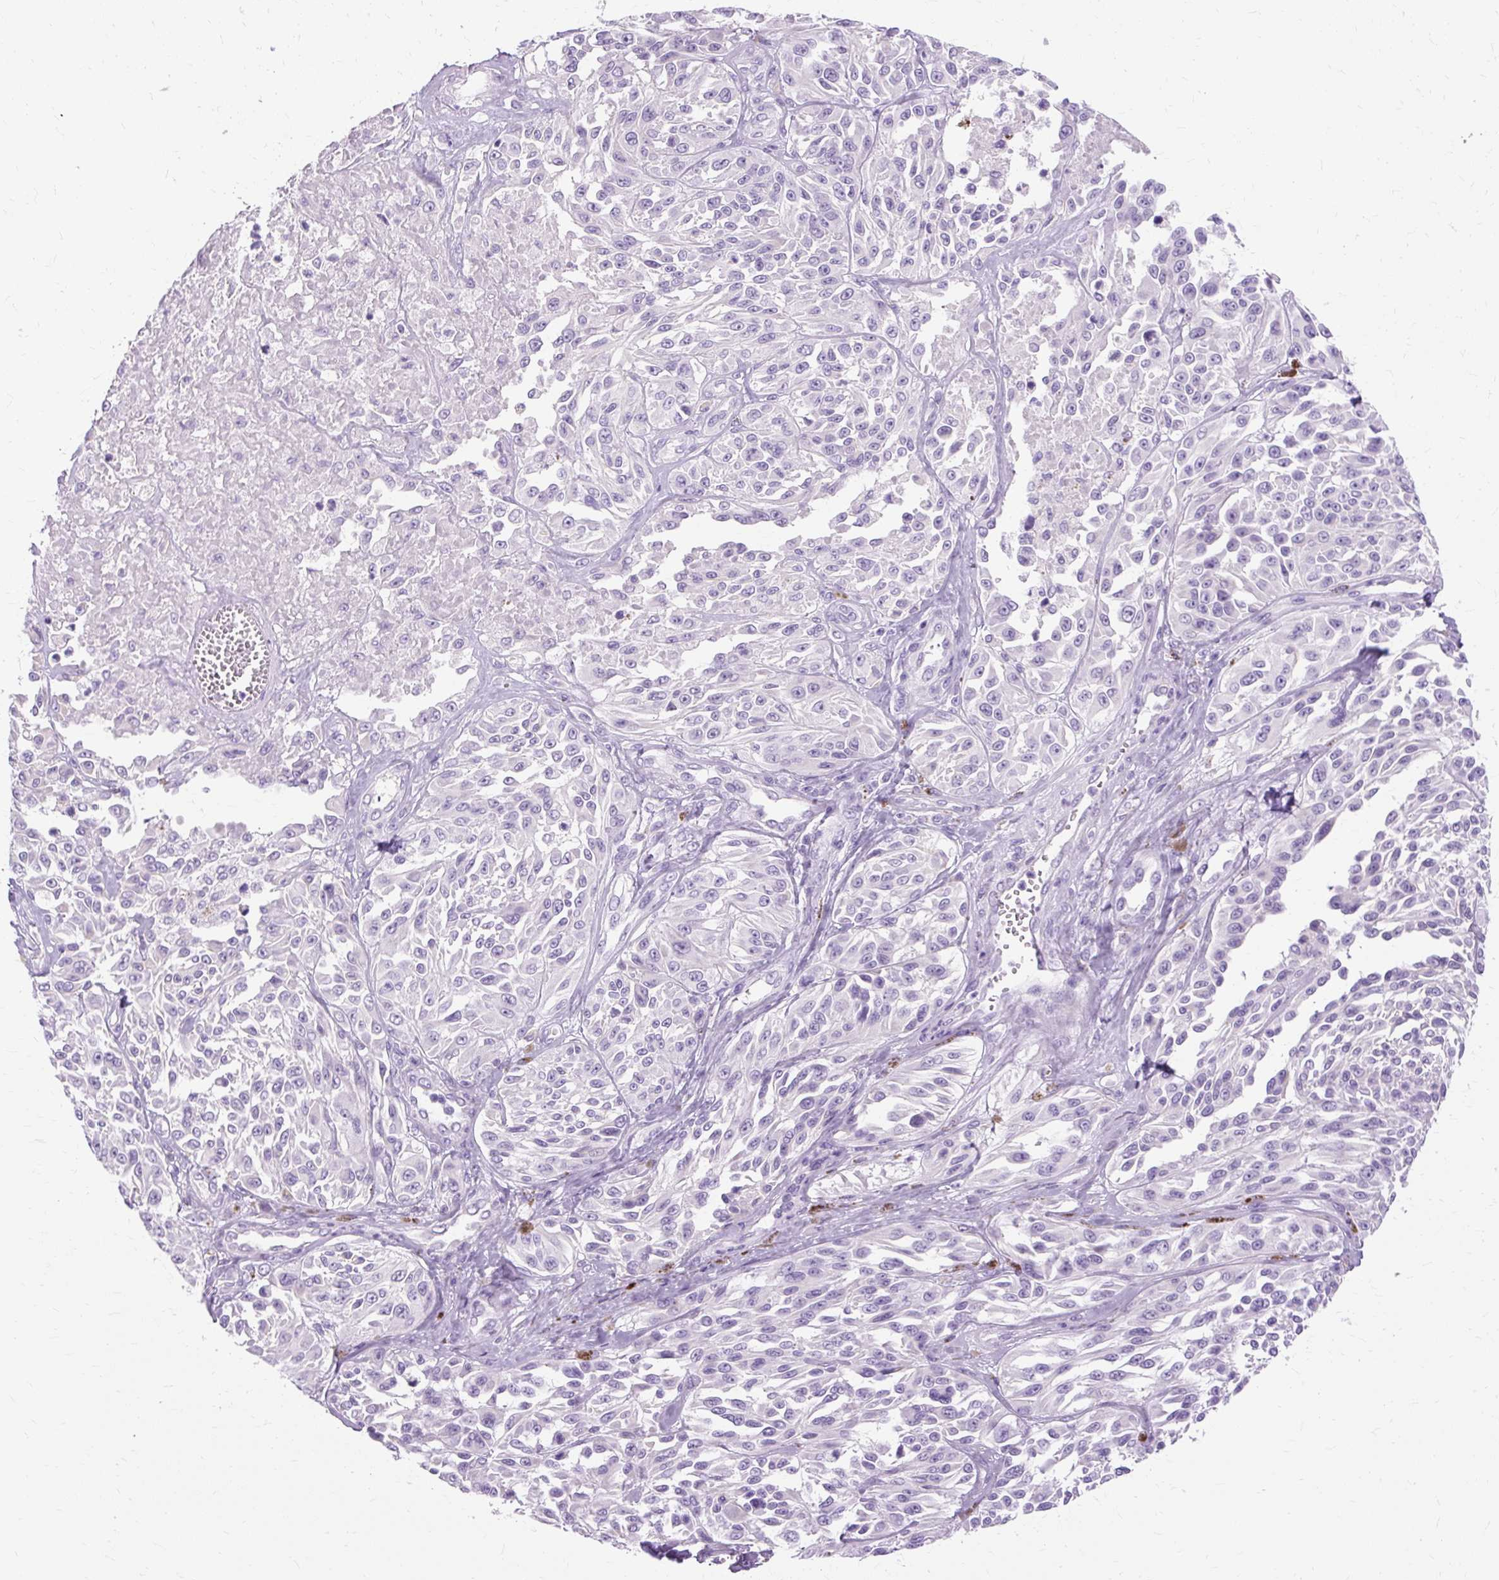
{"staining": {"intensity": "negative", "quantity": "none", "location": "none"}, "tissue": "melanoma", "cell_type": "Tumor cells", "image_type": "cancer", "snomed": [{"axis": "morphology", "description": "Malignant melanoma, NOS"}, {"axis": "topography", "description": "Skin"}], "caption": "Immunohistochemical staining of human malignant melanoma shows no significant expression in tumor cells.", "gene": "TMEM89", "patient": {"sex": "male", "age": 94}}